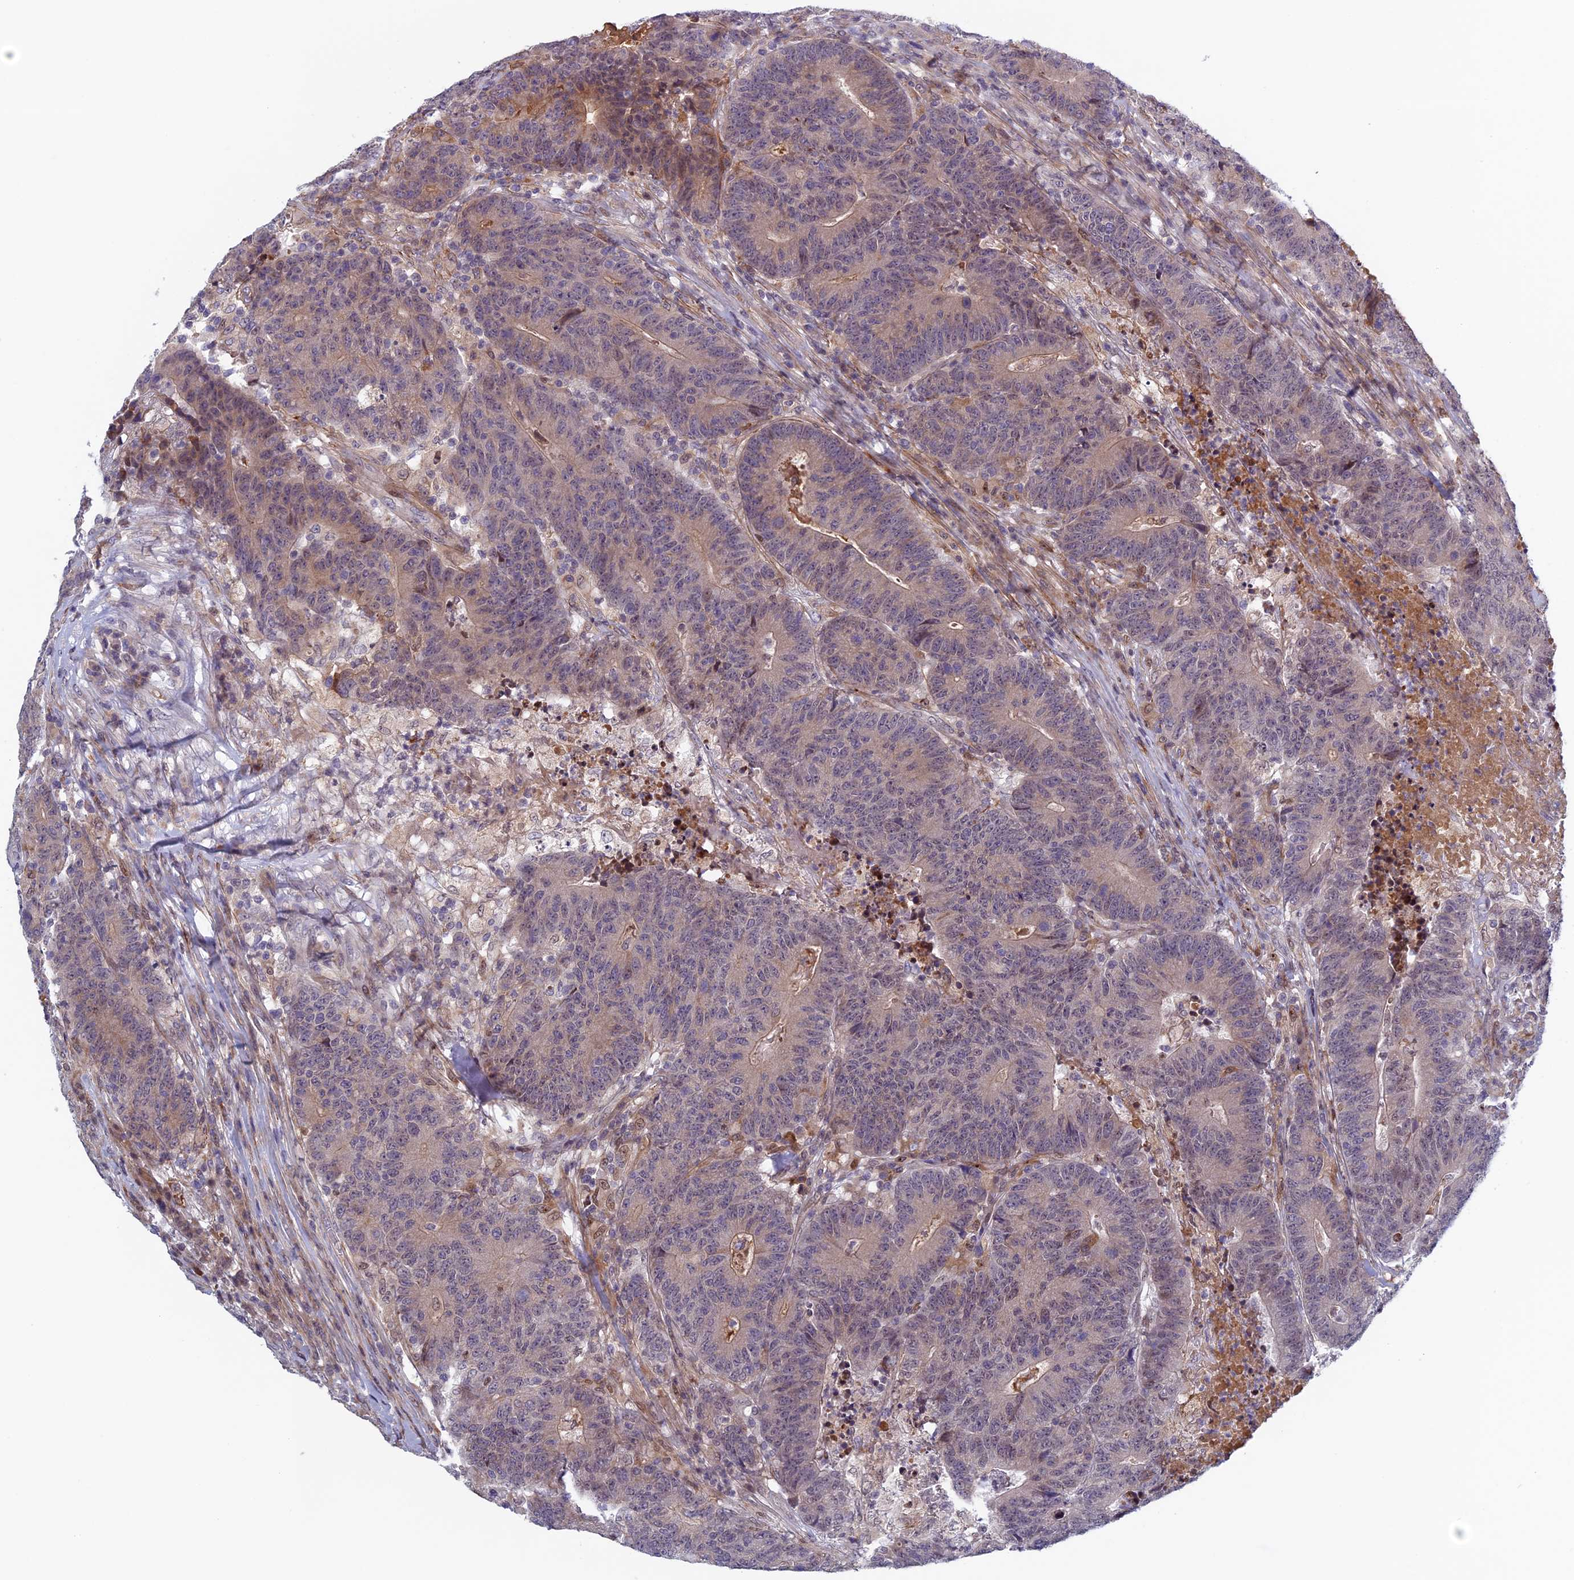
{"staining": {"intensity": "weak", "quantity": "25%-75%", "location": "cytoplasmic/membranous"}, "tissue": "colorectal cancer", "cell_type": "Tumor cells", "image_type": "cancer", "snomed": [{"axis": "morphology", "description": "Adenocarcinoma, NOS"}, {"axis": "topography", "description": "Colon"}], "caption": "Immunohistochemical staining of human colorectal adenocarcinoma displays weak cytoplasmic/membranous protein positivity in about 25%-75% of tumor cells. The protein is stained brown, and the nuclei are stained in blue (DAB (3,3'-diaminobenzidine) IHC with brightfield microscopy, high magnification).", "gene": "FADS1", "patient": {"sex": "female", "age": 75}}